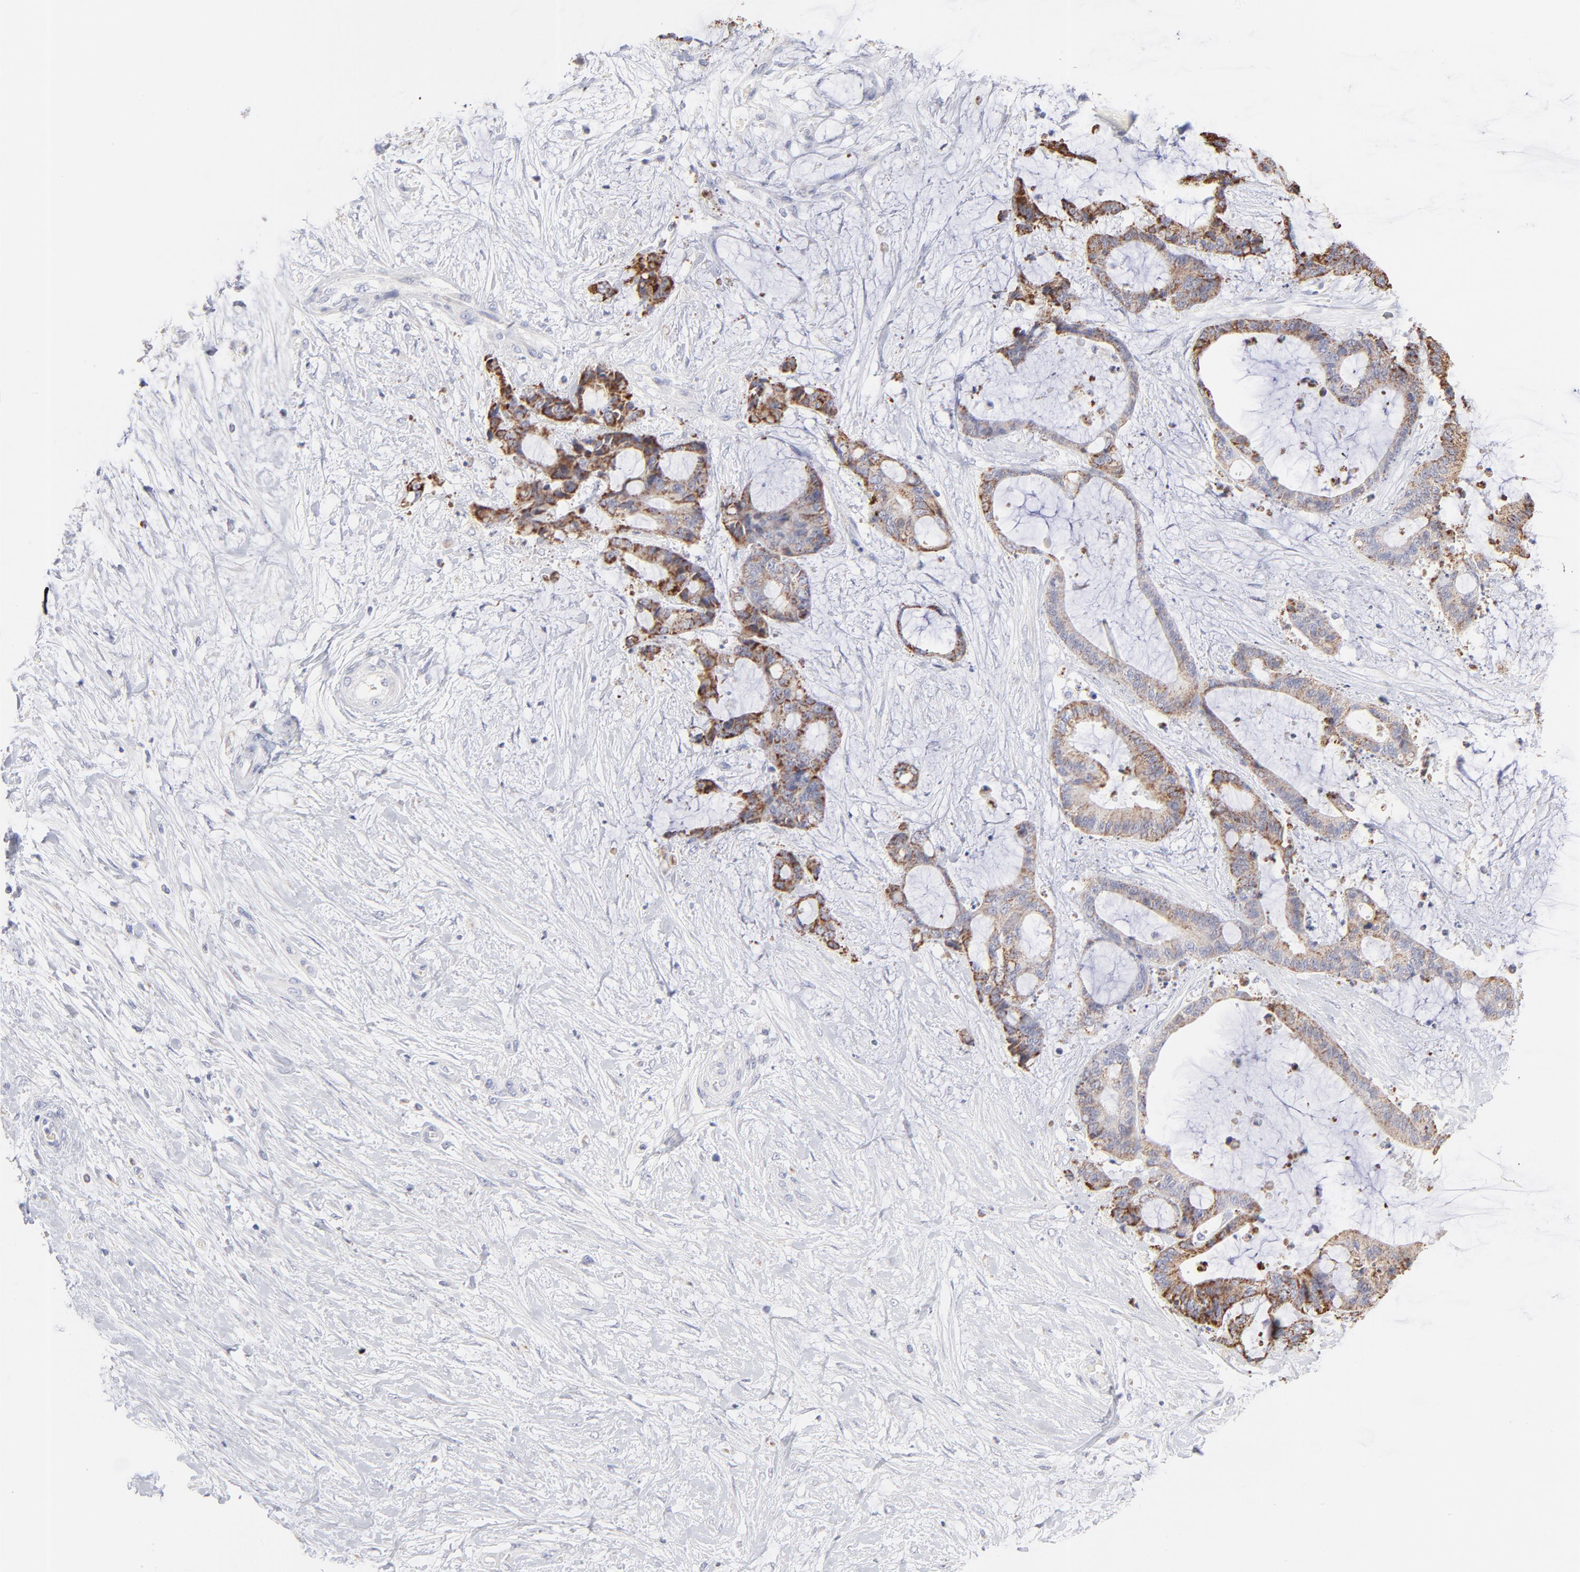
{"staining": {"intensity": "strong", "quantity": ">75%", "location": "cytoplasmic/membranous"}, "tissue": "liver cancer", "cell_type": "Tumor cells", "image_type": "cancer", "snomed": [{"axis": "morphology", "description": "Cholangiocarcinoma"}, {"axis": "topography", "description": "Liver"}], "caption": "A photomicrograph of cholangiocarcinoma (liver) stained for a protein displays strong cytoplasmic/membranous brown staining in tumor cells.", "gene": "TST", "patient": {"sex": "female", "age": 73}}